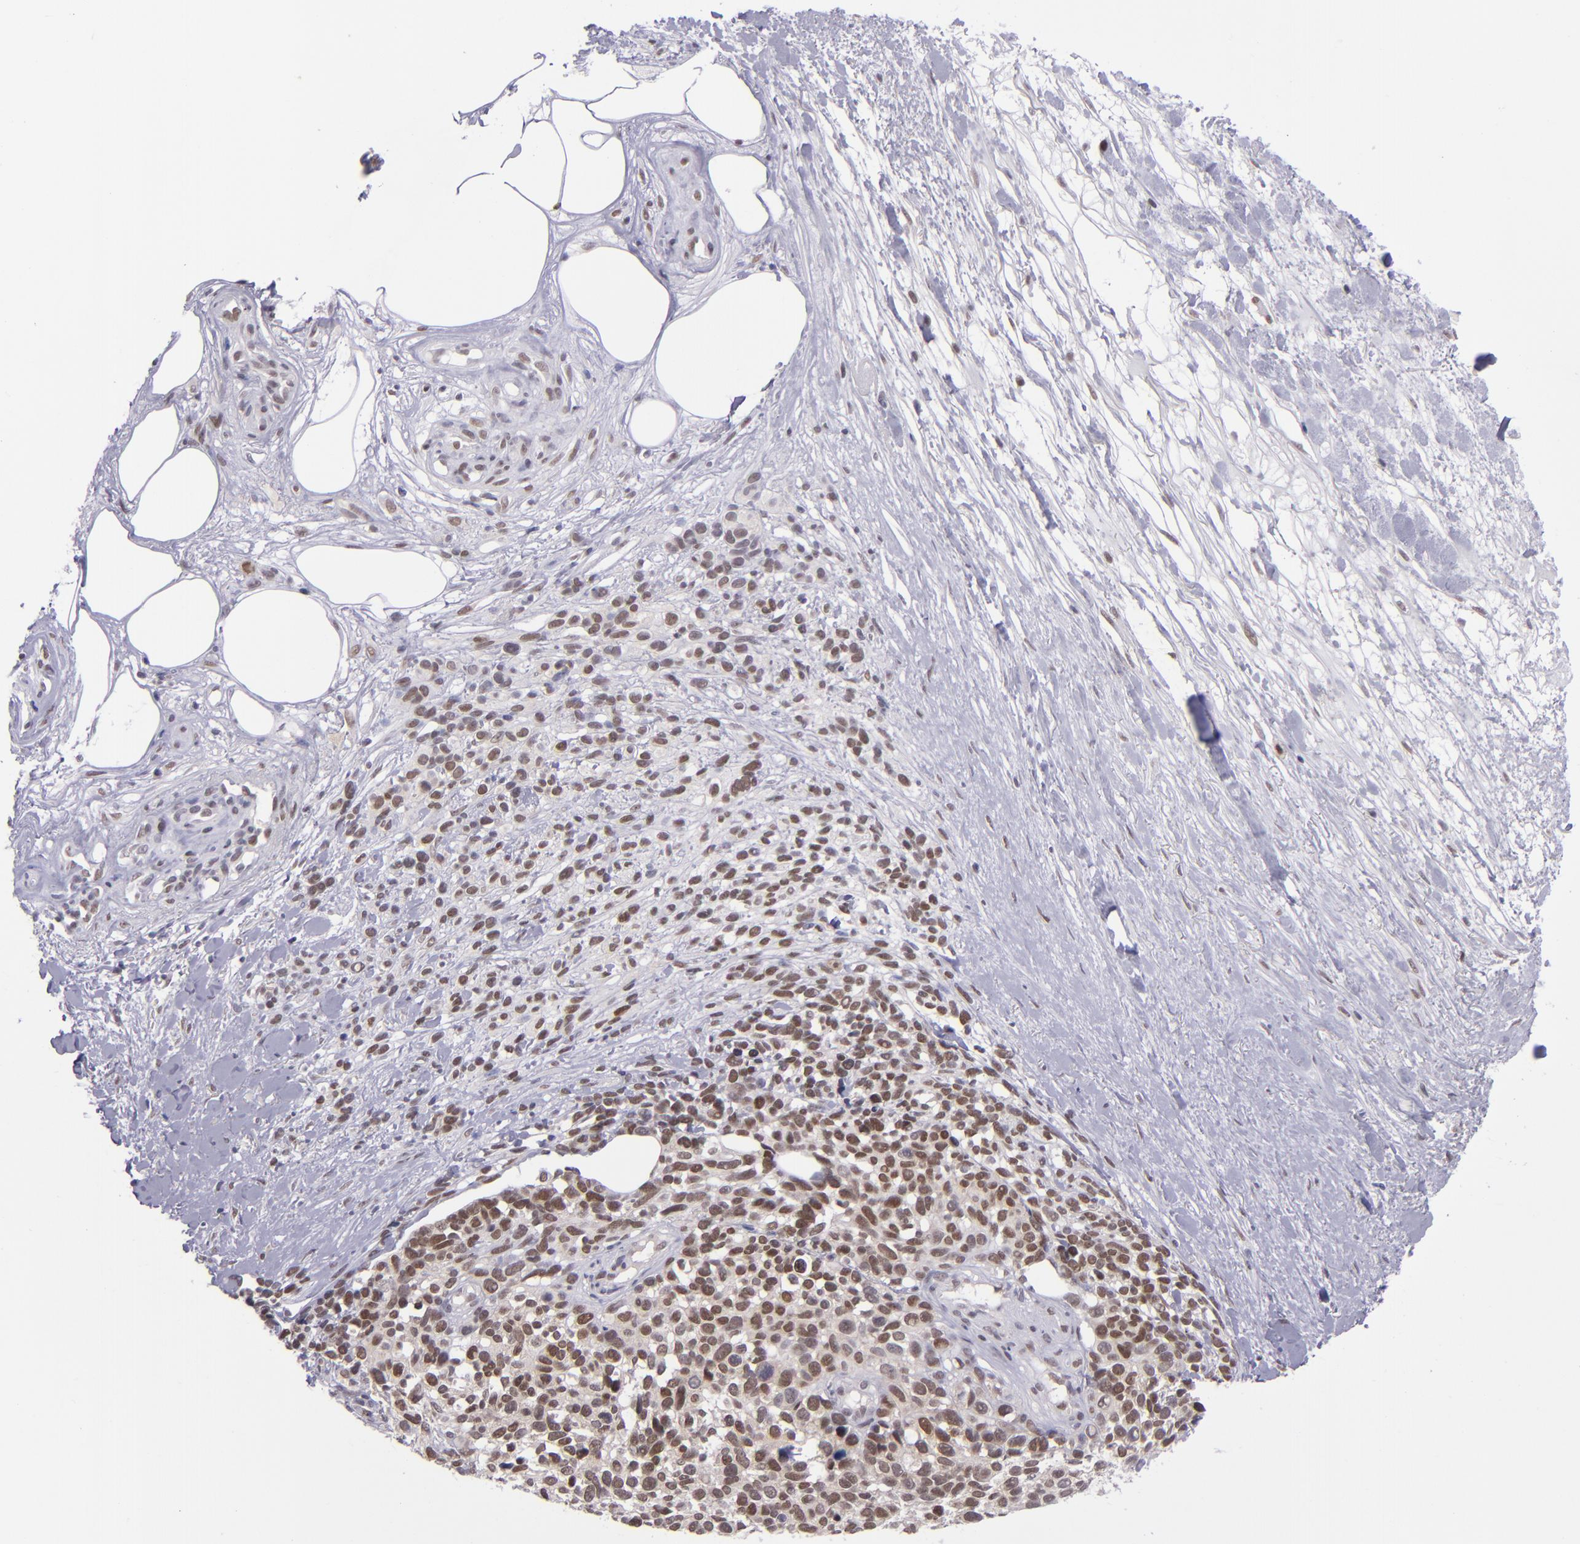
{"staining": {"intensity": "weak", "quantity": ">75%", "location": "cytoplasmic/membranous,nuclear"}, "tissue": "melanoma", "cell_type": "Tumor cells", "image_type": "cancer", "snomed": [{"axis": "morphology", "description": "Malignant melanoma, NOS"}, {"axis": "topography", "description": "Skin"}], "caption": "There is low levels of weak cytoplasmic/membranous and nuclear expression in tumor cells of melanoma, as demonstrated by immunohistochemical staining (brown color).", "gene": "BAG1", "patient": {"sex": "female", "age": 85}}